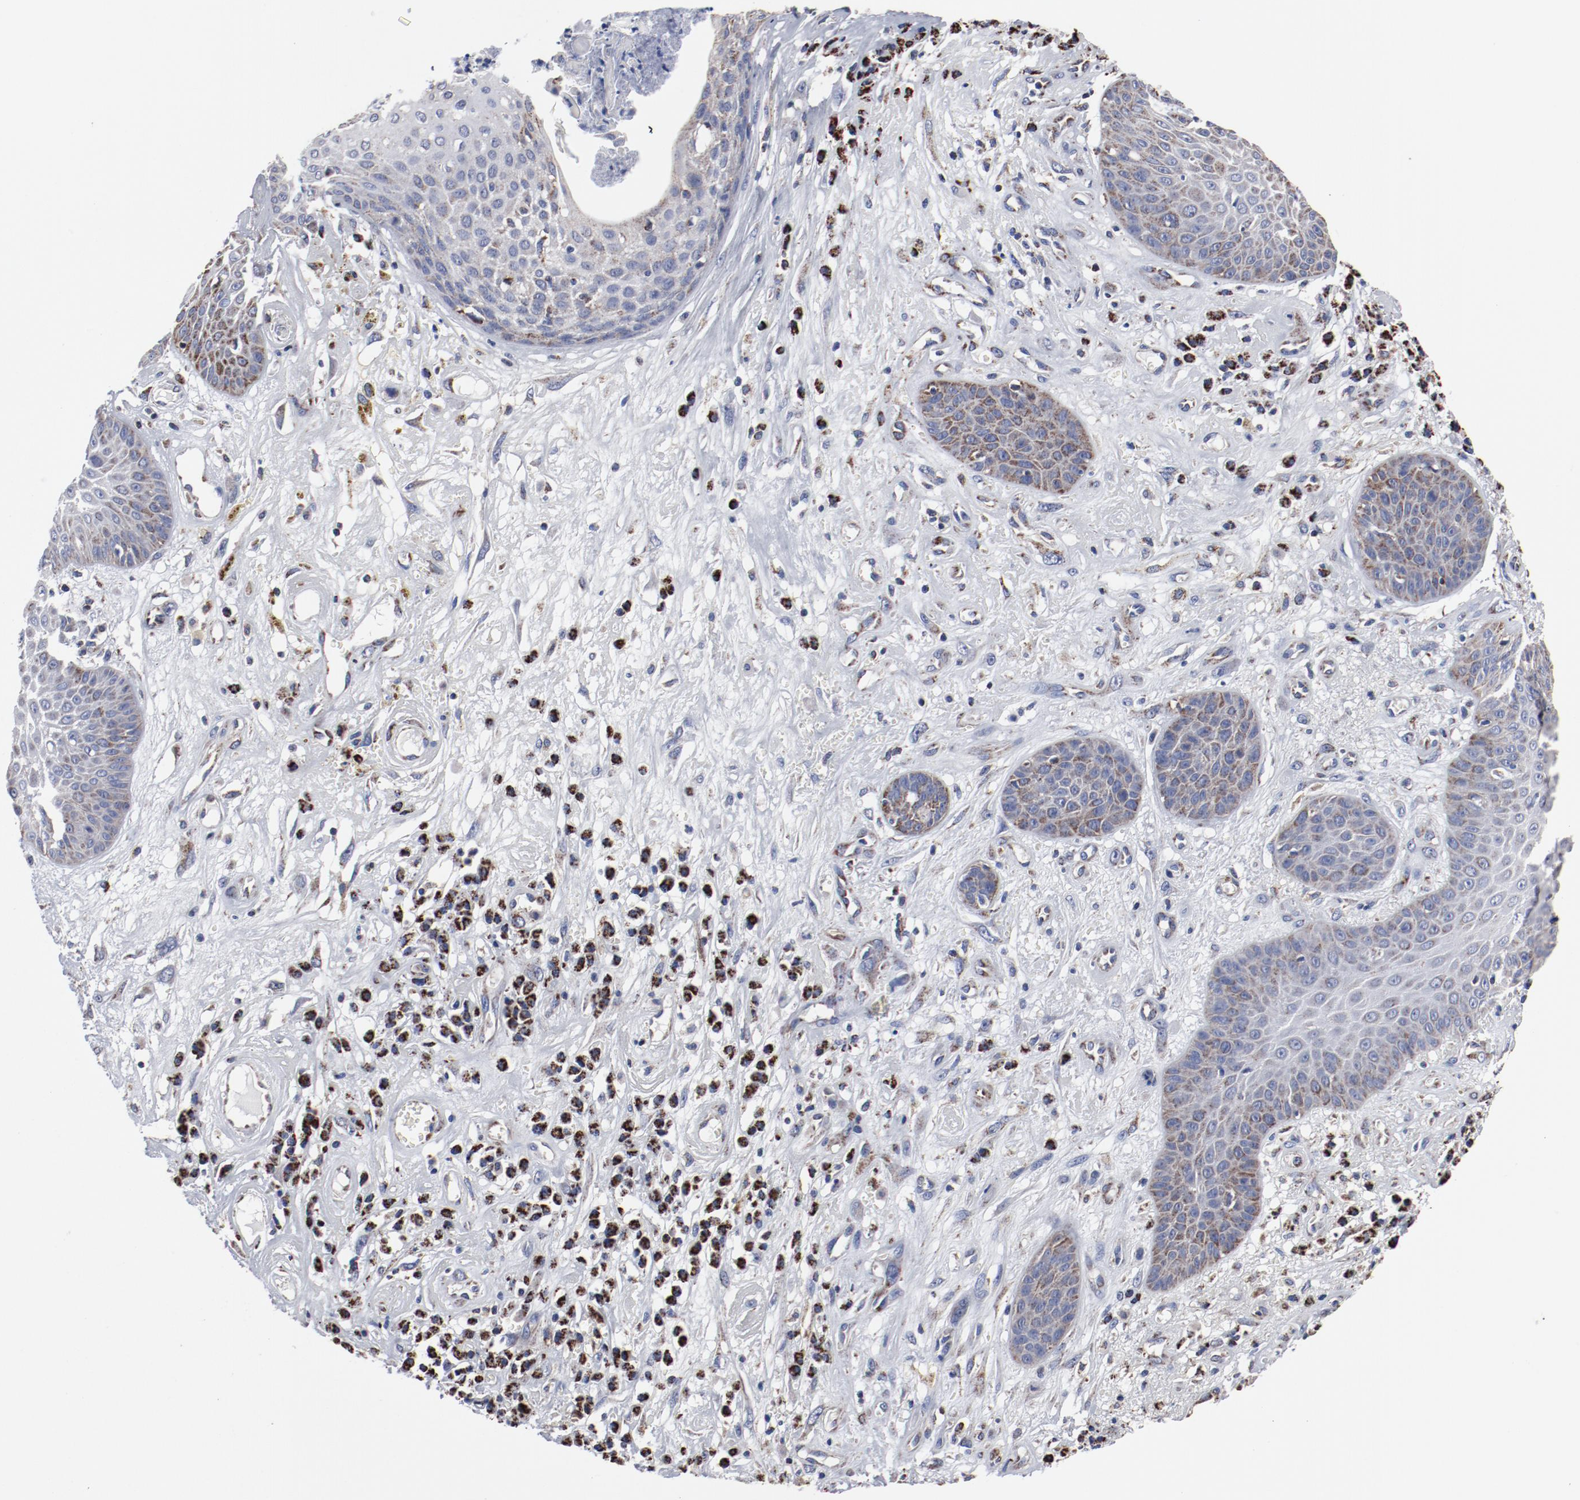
{"staining": {"intensity": "moderate", "quantity": "25%-75%", "location": "cytoplasmic/membranous"}, "tissue": "skin cancer", "cell_type": "Tumor cells", "image_type": "cancer", "snomed": [{"axis": "morphology", "description": "Squamous cell carcinoma, NOS"}, {"axis": "topography", "description": "Skin"}], "caption": "An immunohistochemistry photomicrograph of tumor tissue is shown. Protein staining in brown labels moderate cytoplasmic/membranous positivity in skin squamous cell carcinoma within tumor cells. (Stains: DAB (3,3'-diaminobenzidine) in brown, nuclei in blue, Microscopy: brightfield microscopy at high magnification).", "gene": "NDUFV2", "patient": {"sex": "male", "age": 65}}